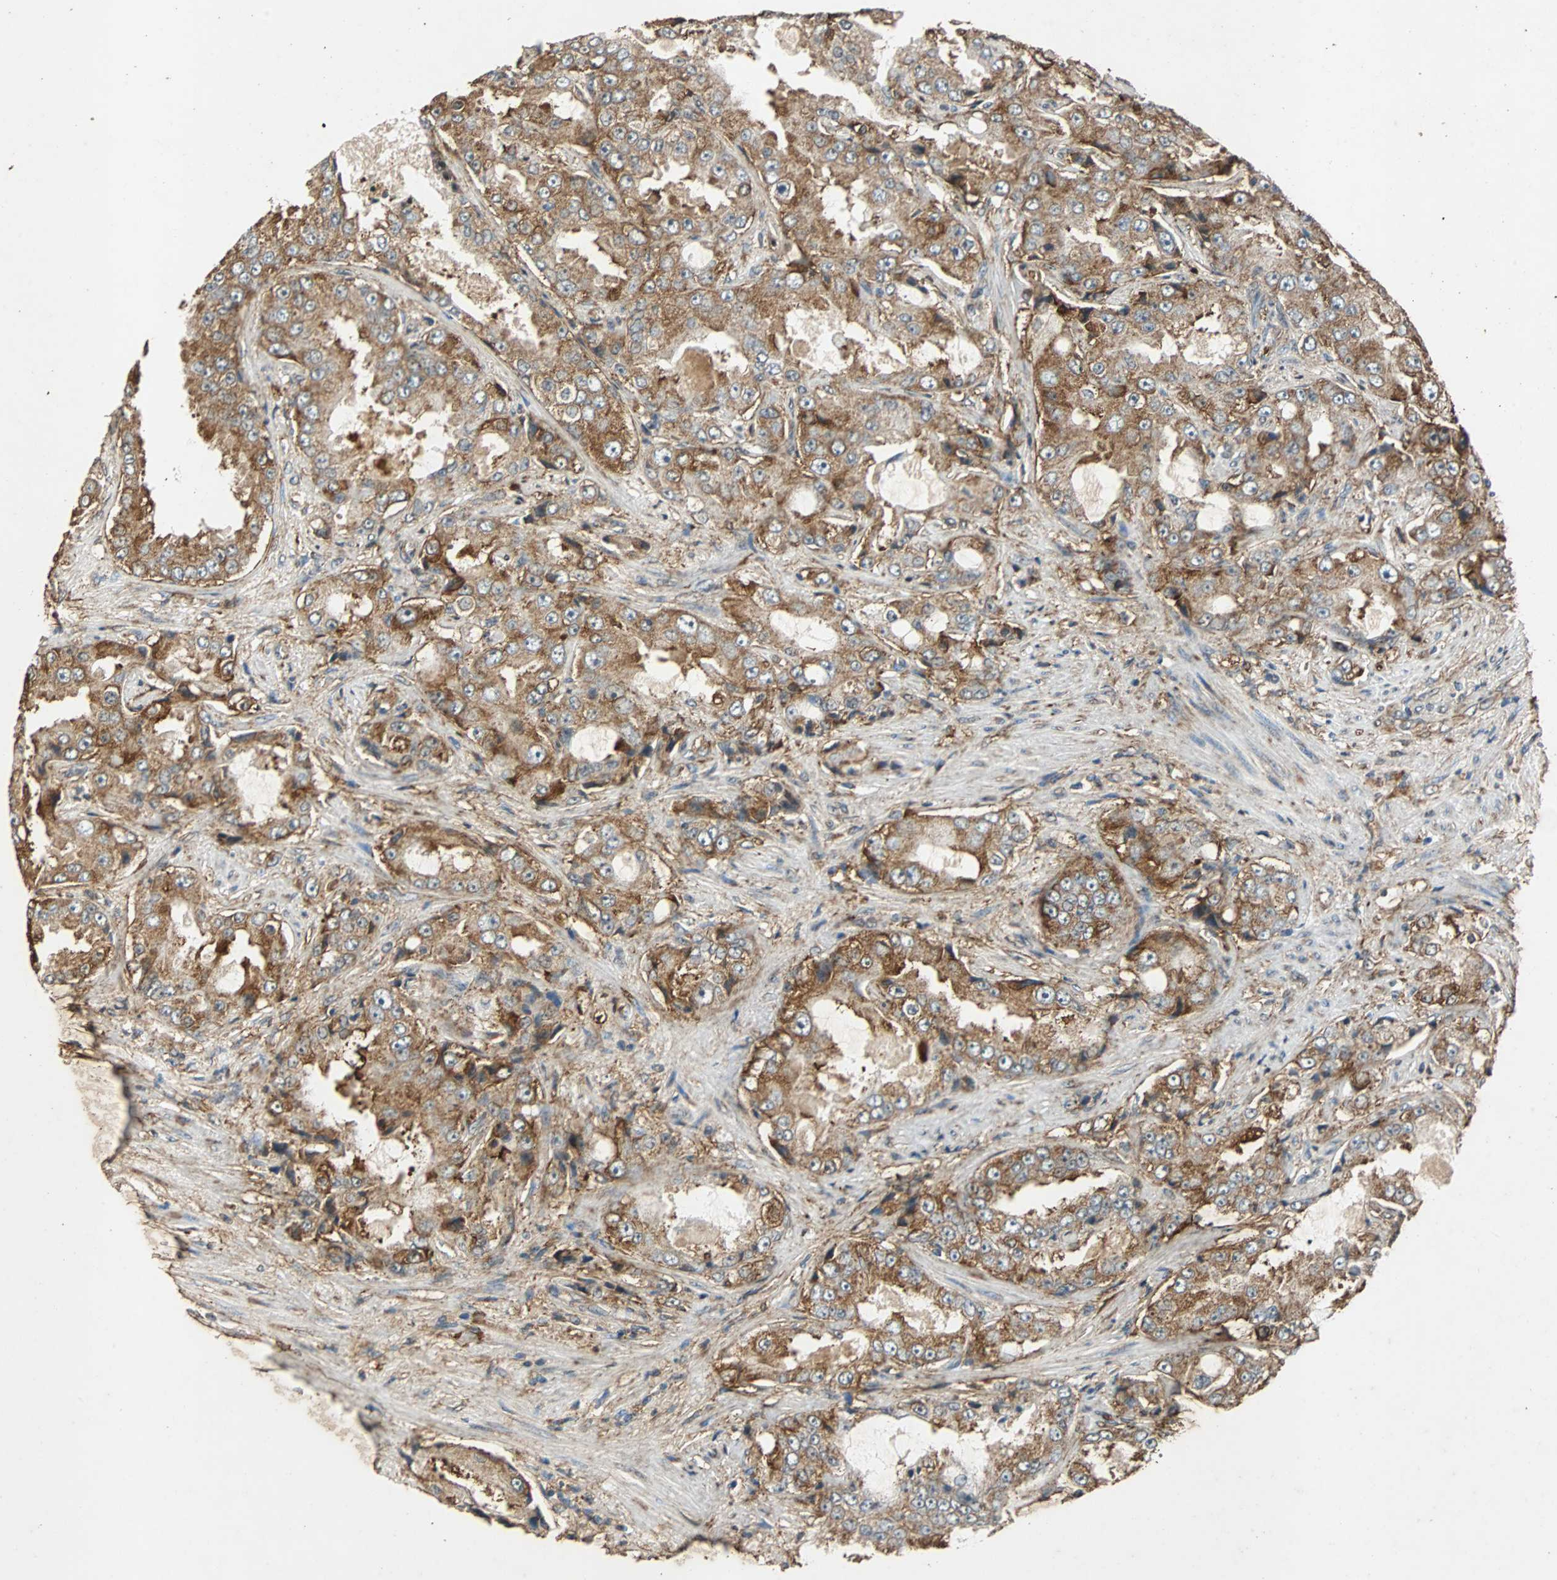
{"staining": {"intensity": "moderate", "quantity": ">75%", "location": "cytoplasmic/membranous"}, "tissue": "prostate cancer", "cell_type": "Tumor cells", "image_type": "cancer", "snomed": [{"axis": "morphology", "description": "Adenocarcinoma, High grade"}, {"axis": "topography", "description": "Prostate"}], "caption": "Tumor cells show moderate cytoplasmic/membranous staining in approximately >75% of cells in prostate cancer. (DAB (3,3'-diaminobenzidine) = brown stain, brightfield microscopy at high magnification).", "gene": "NAA10", "patient": {"sex": "male", "age": 73}}